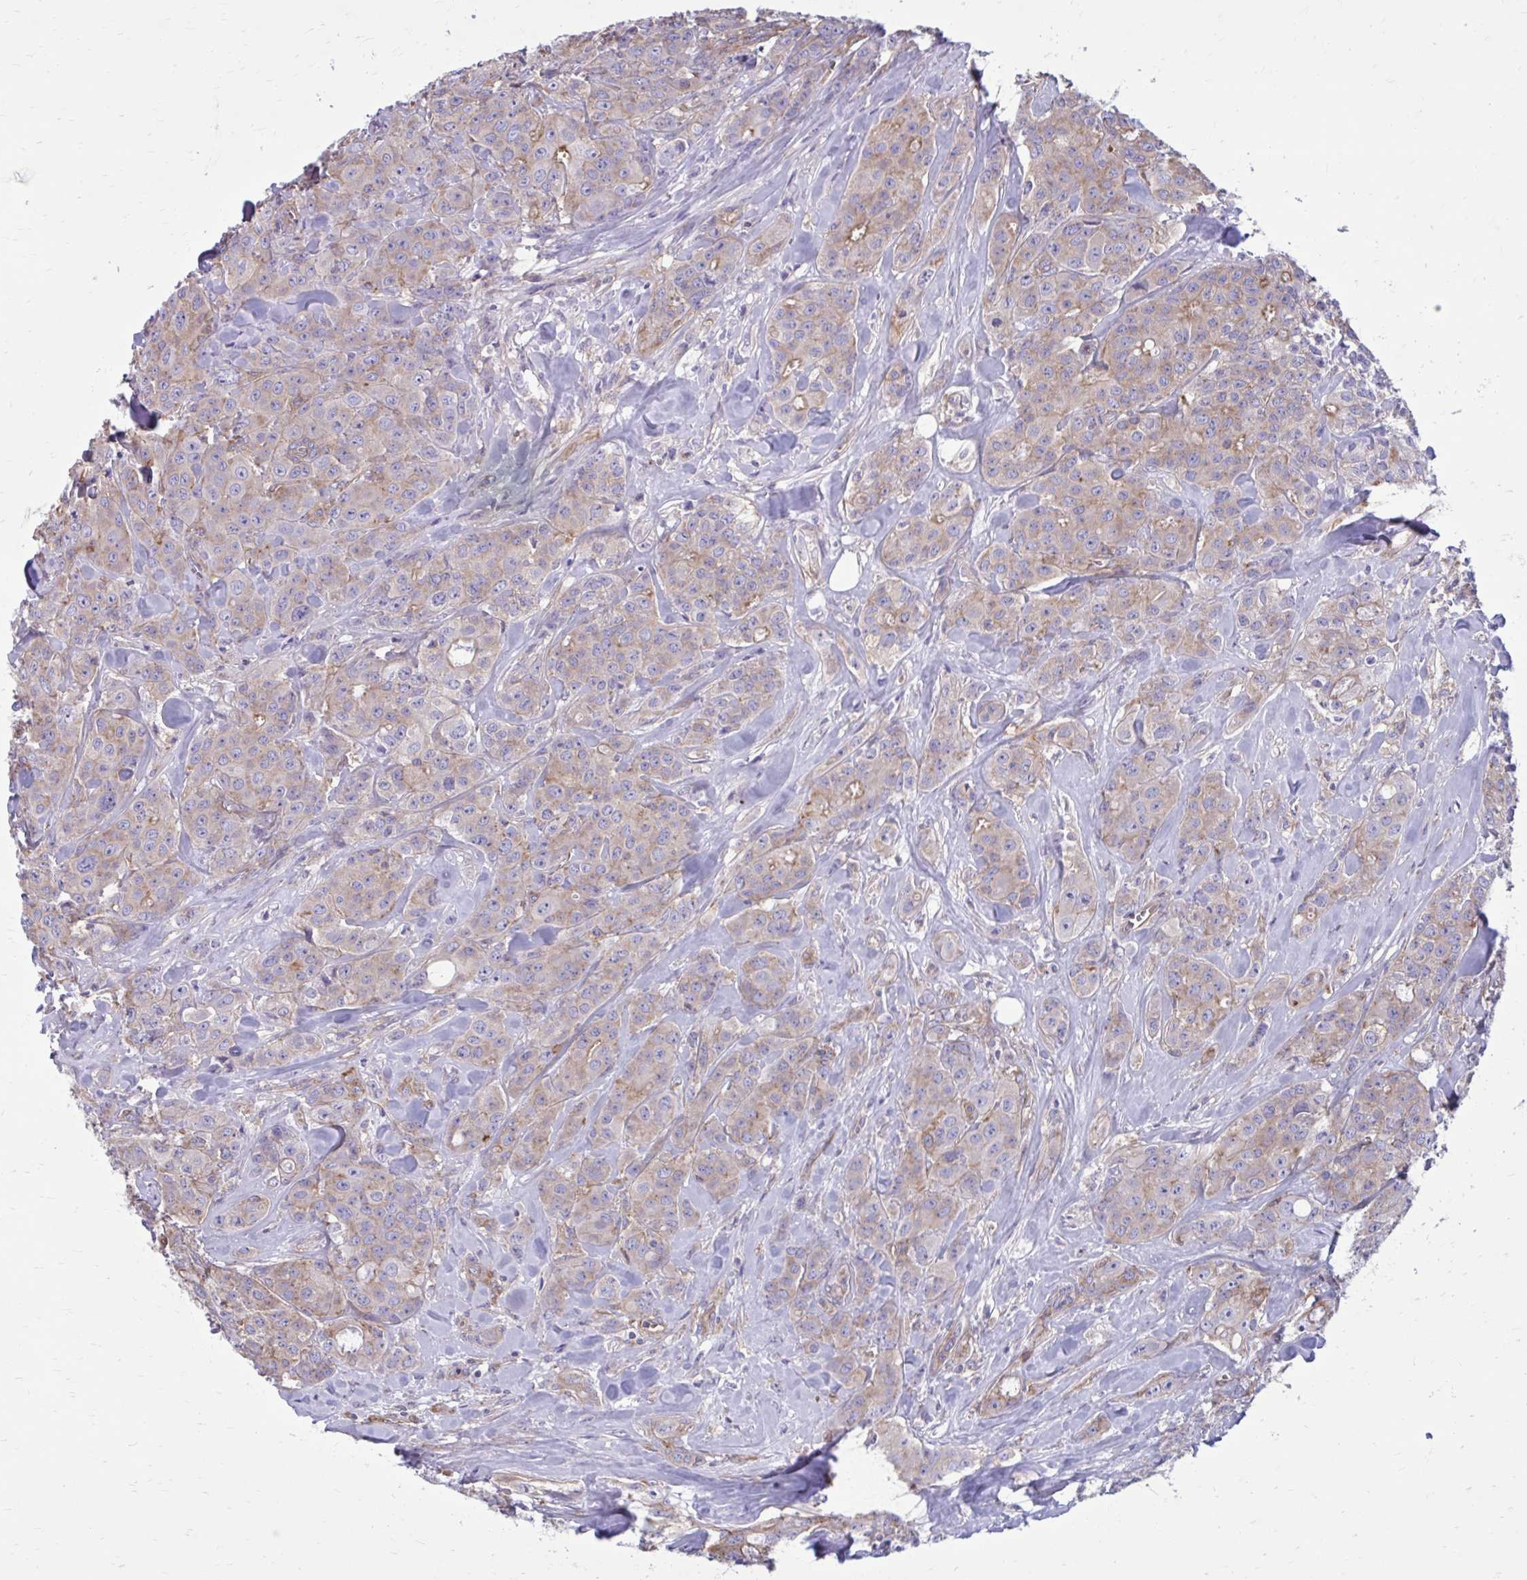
{"staining": {"intensity": "weak", "quantity": "<25%", "location": "cytoplasmic/membranous"}, "tissue": "breast cancer", "cell_type": "Tumor cells", "image_type": "cancer", "snomed": [{"axis": "morphology", "description": "Normal tissue, NOS"}, {"axis": "morphology", "description": "Duct carcinoma"}, {"axis": "topography", "description": "Breast"}], "caption": "Tumor cells show no significant positivity in breast cancer (invasive ductal carcinoma).", "gene": "CLTA", "patient": {"sex": "female", "age": 43}}